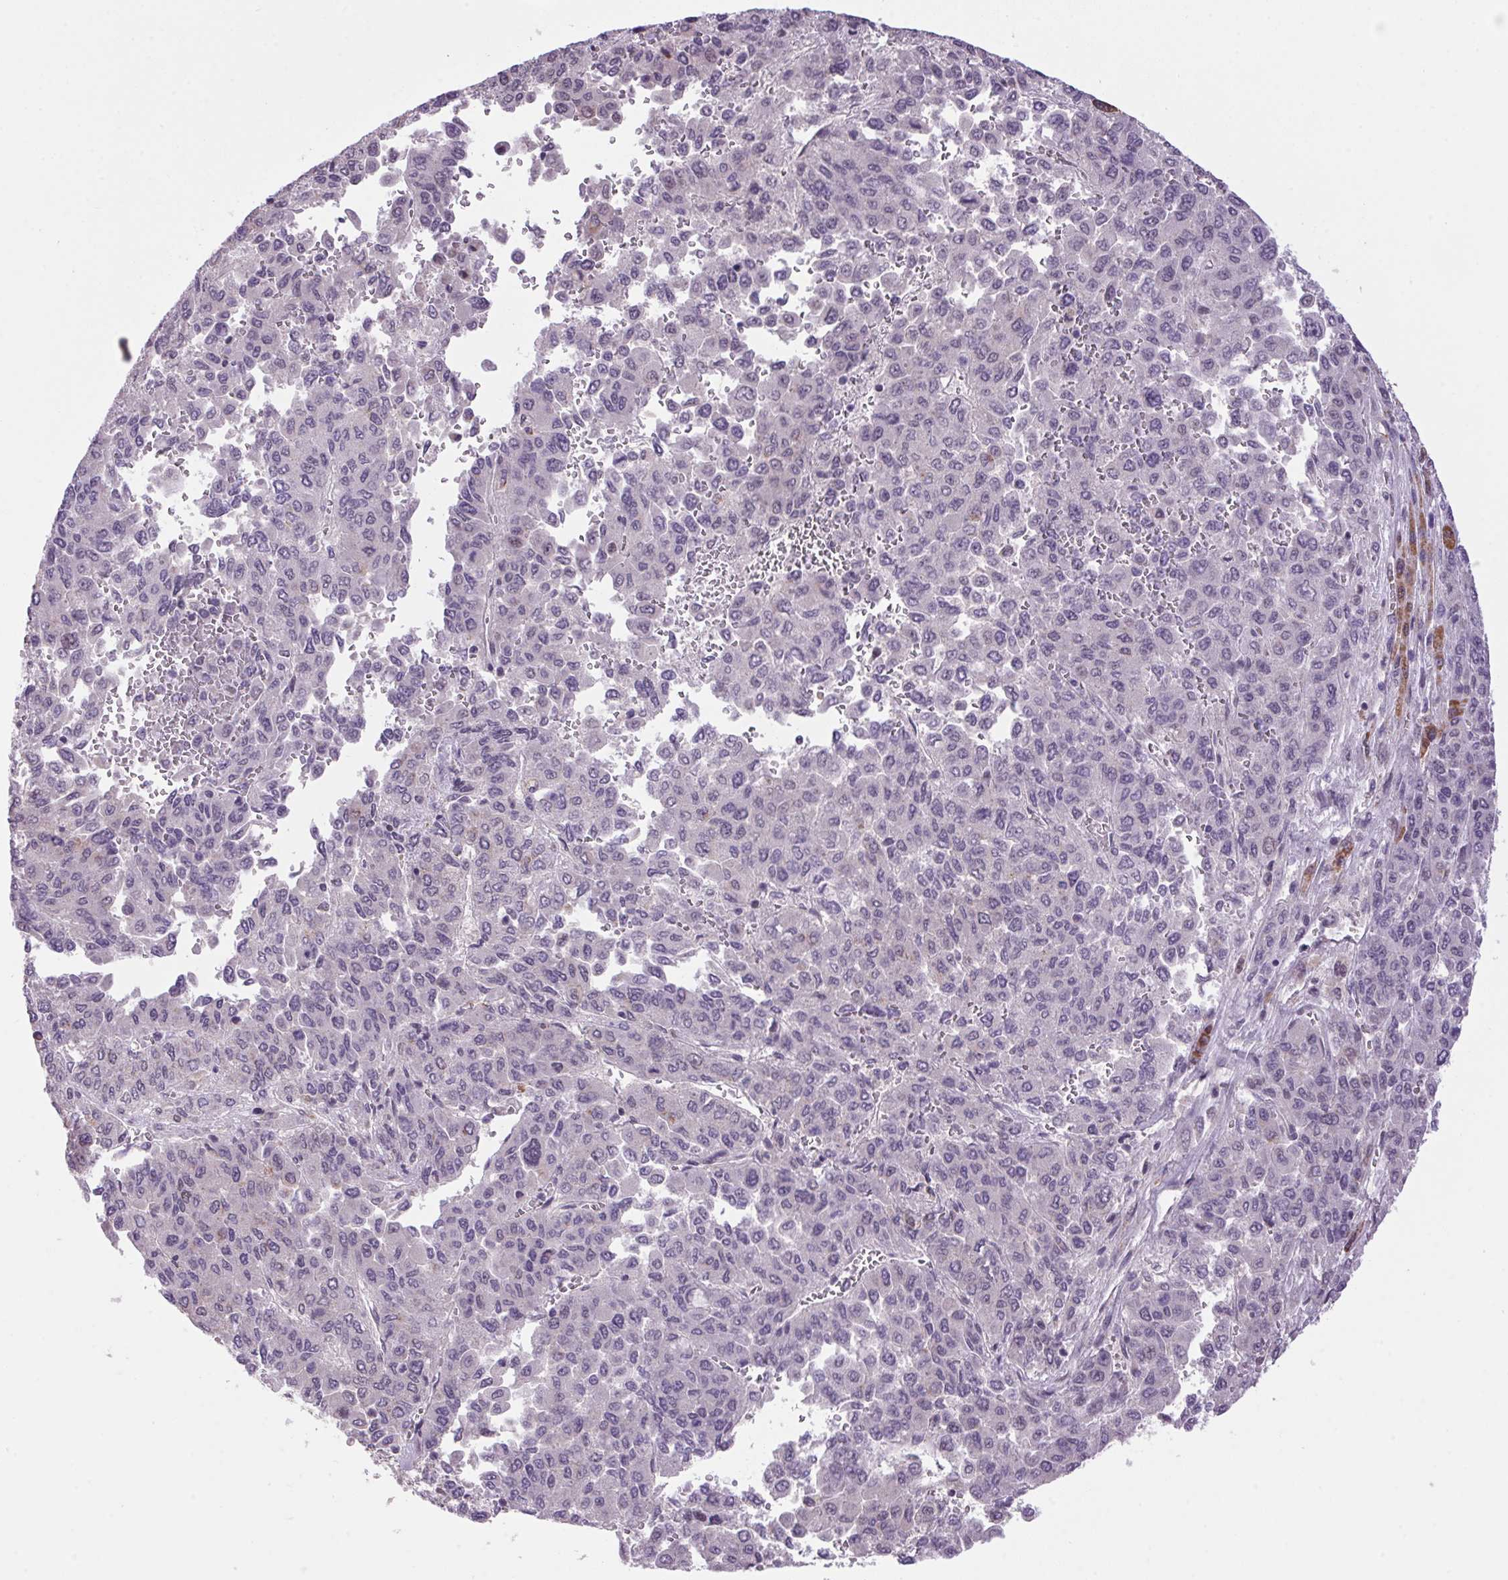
{"staining": {"intensity": "negative", "quantity": "none", "location": "none"}, "tissue": "liver cancer", "cell_type": "Tumor cells", "image_type": "cancer", "snomed": [{"axis": "morphology", "description": "Carcinoma, Hepatocellular, NOS"}, {"axis": "topography", "description": "Liver"}], "caption": "Immunohistochemistry photomicrograph of liver cancer (hepatocellular carcinoma) stained for a protein (brown), which exhibits no expression in tumor cells.", "gene": "AKR1E2", "patient": {"sex": "female", "age": 41}}